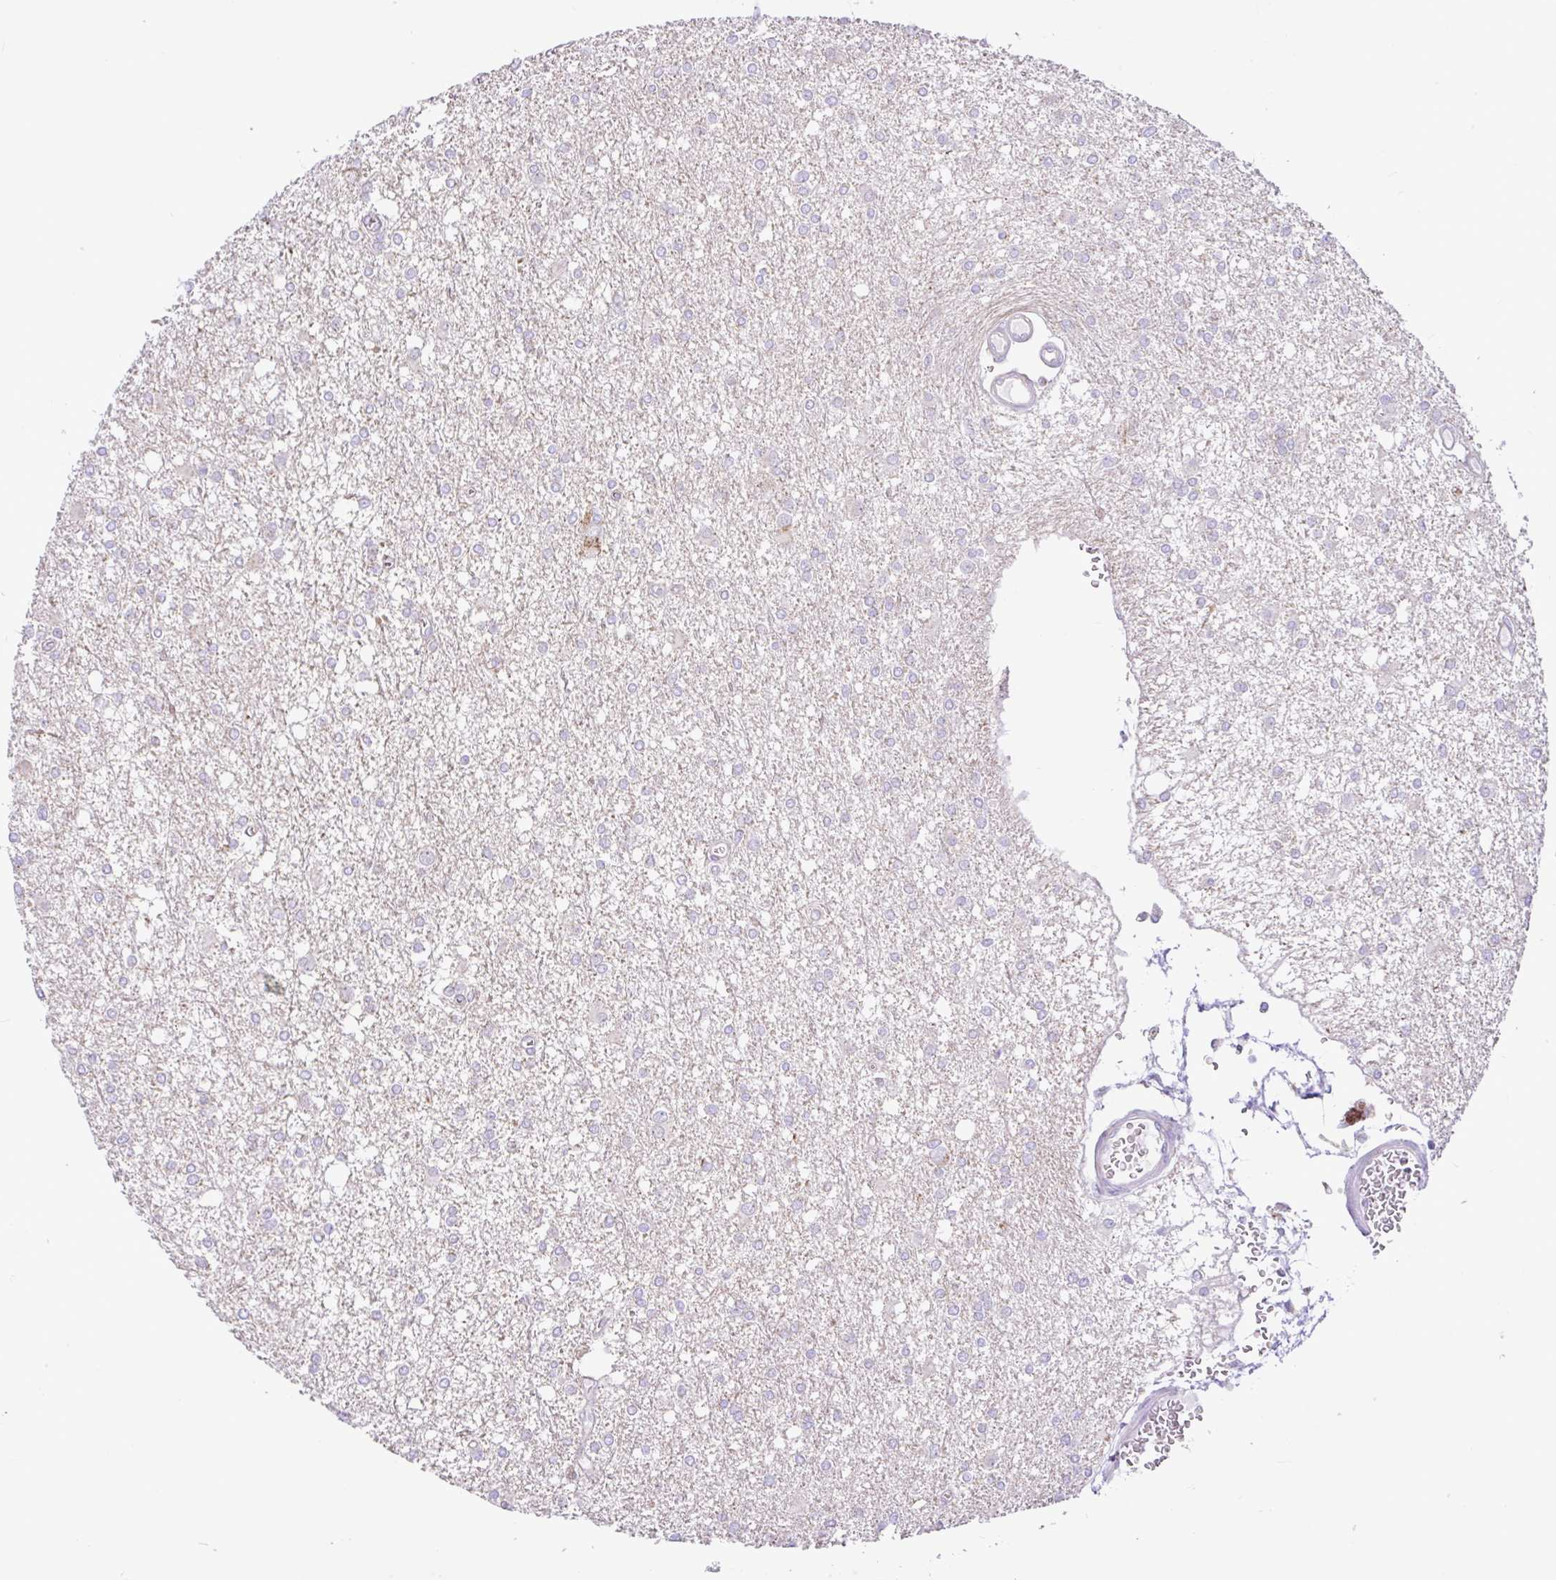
{"staining": {"intensity": "negative", "quantity": "none", "location": "none"}, "tissue": "glioma", "cell_type": "Tumor cells", "image_type": "cancer", "snomed": [{"axis": "morphology", "description": "Glioma, malignant, High grade"}, {"axis": "topography", "description": "Brain"}], "caption": "Immunohistochemistry histopathology image of neoplastic tissue: malignant high-grade glioma stained with DAB shows no significant protein staining in tumor cells. Nuclei are stained in blue.", "gene": "NDUFS2", "patient": {"sex": "male", "age": 48}}